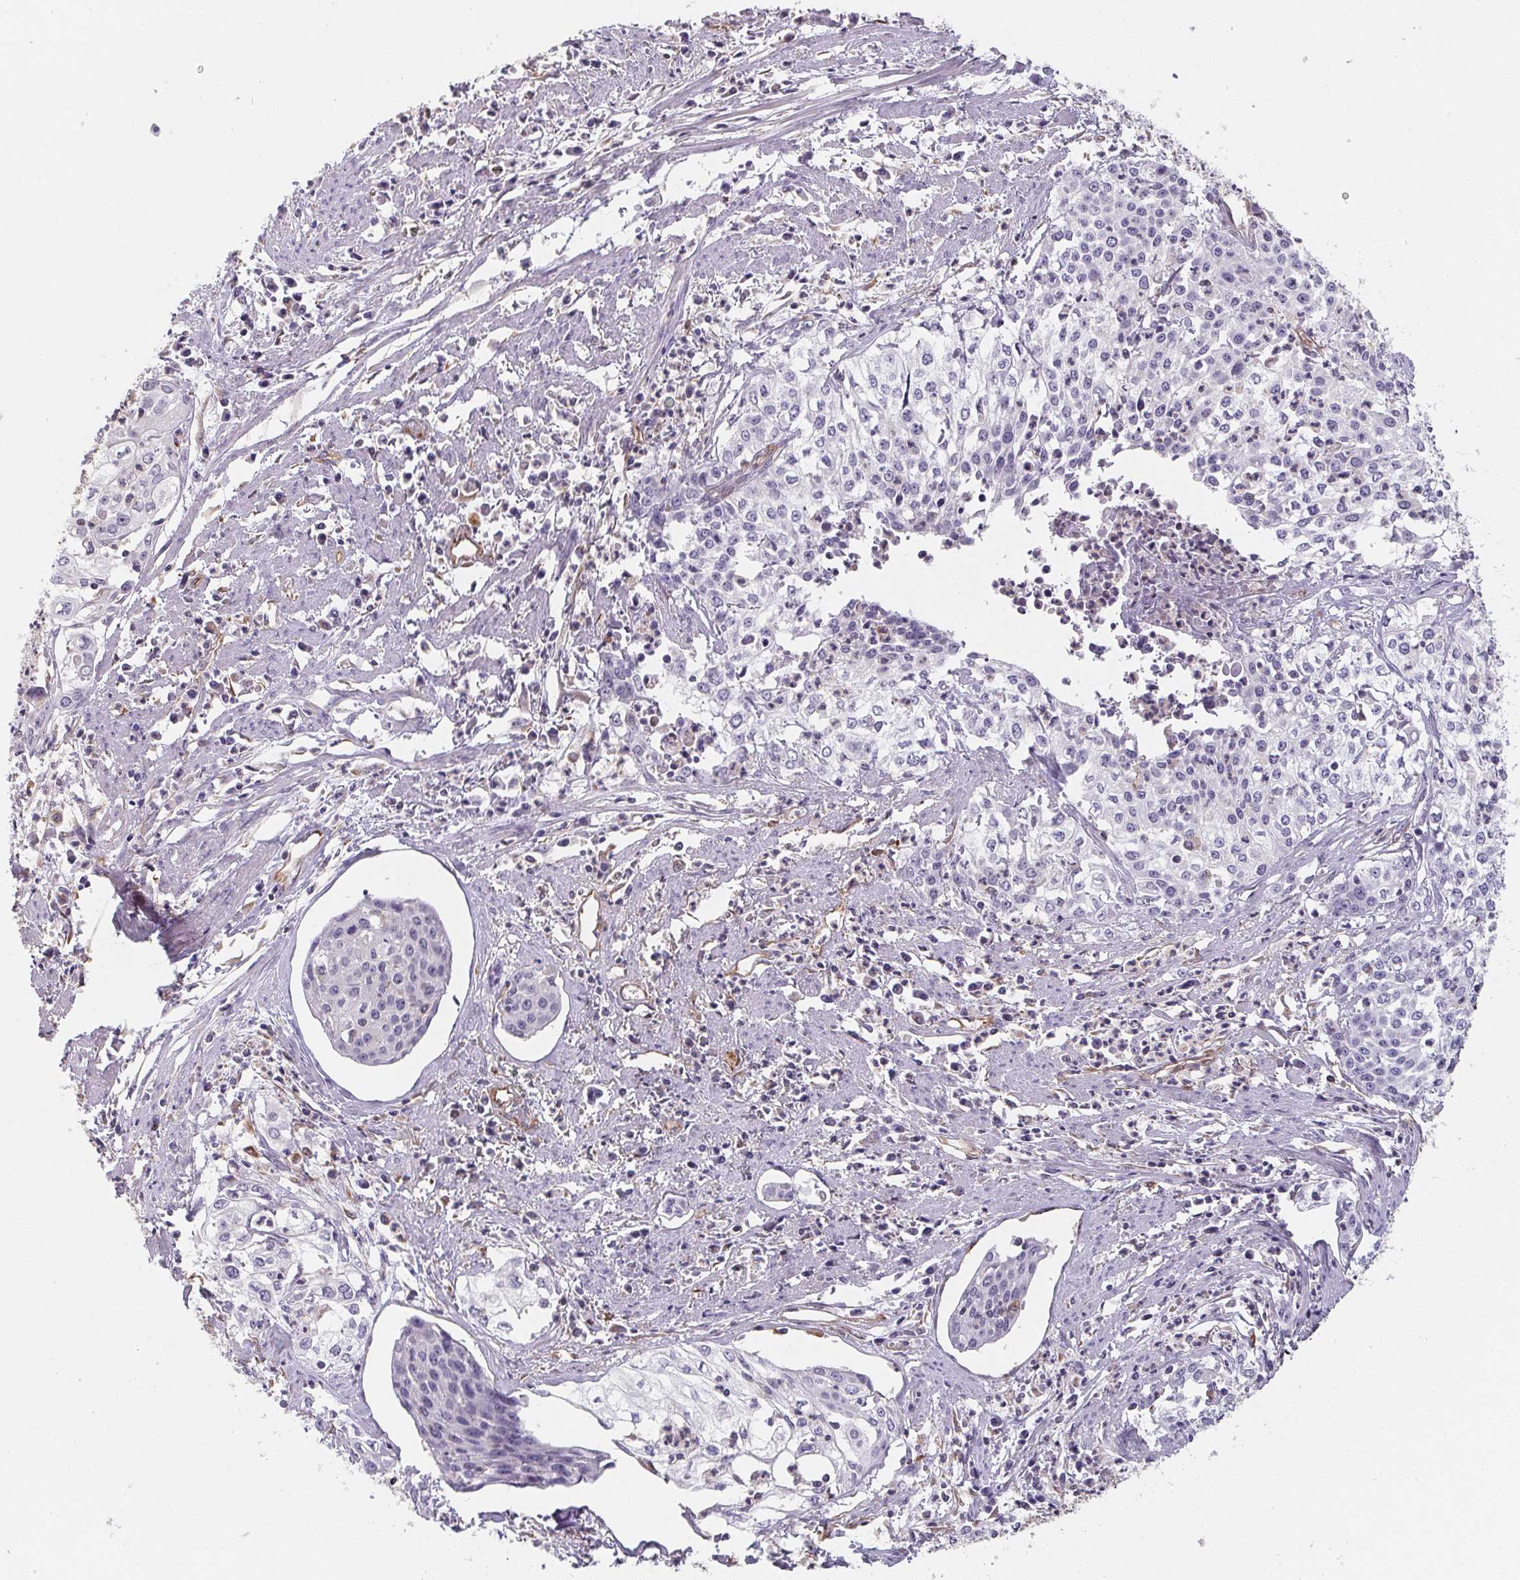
{"staining": {"intensity": "negative", "quantity": "none", "location": "none"}, "tissue": "cervical cancer", "cell_type": "Tumor cells", "image_type": "cancer", "snomed": [{"axis": "morphology", "description": "Squamous cell carcinoma, NOS"}, {"axis": "topography", "description": "Cervix"}], "caption": "DAB (3,3'-diaminobenzidine) immunohistochemical staining of human squamous cell carcinoma (cervical) exhibits no significant positivity in tumor cells.", "gene": "TBKBP1", "patient": {"sex": "female", "age": 39}}